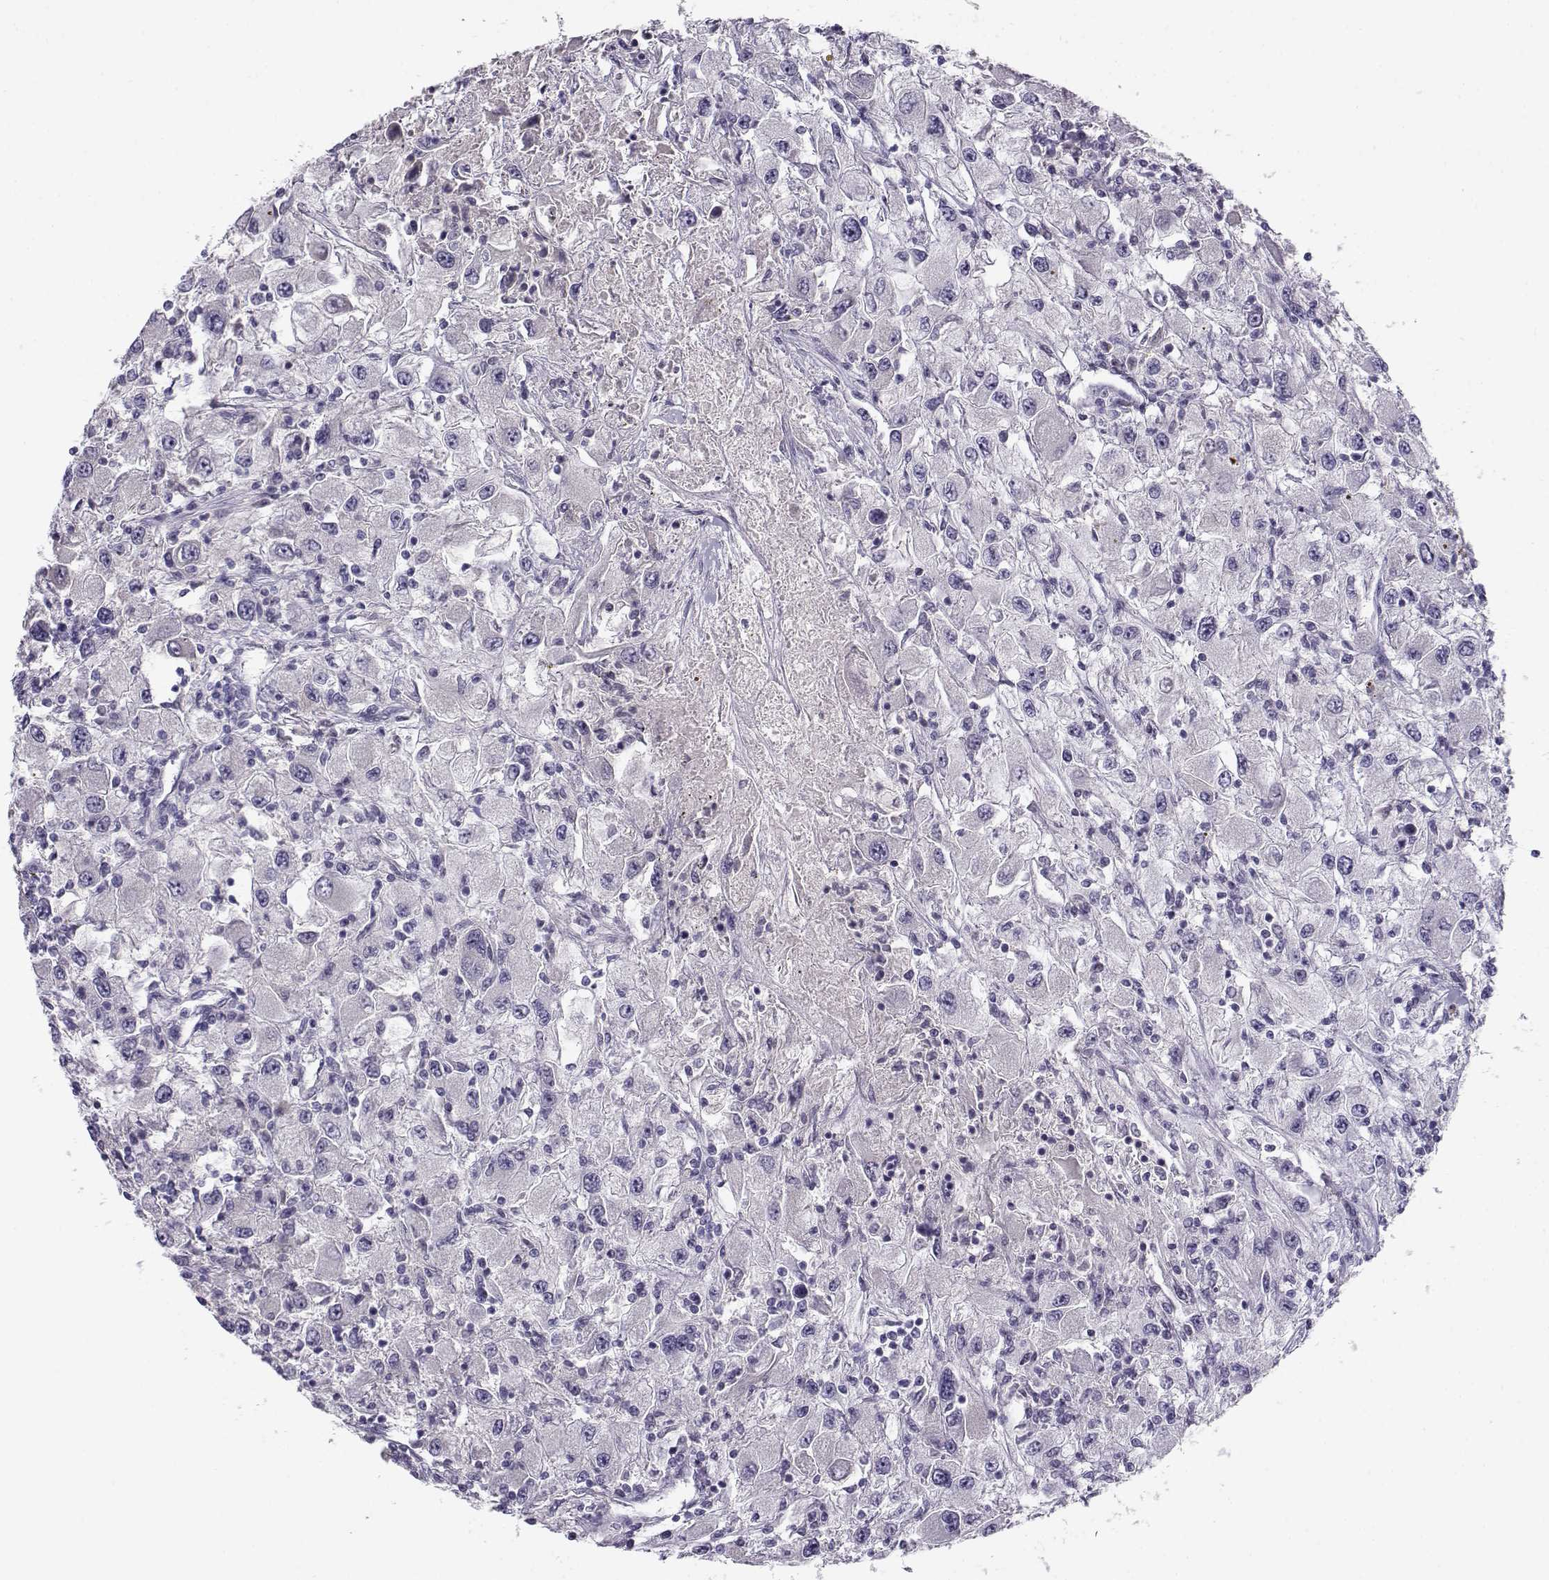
{"staining": {"intensity": "negative", "quantity": "none", "location": "none"}, "tissue": "renal cancer", "cell_type": "Tumor cells", "image_type": "cancer", "snomed": [{"axis": "morphology", "description": "Adenocarcinoma, NOS"}, {"axis": "topography", "description": "Kidney"}], "caption": "Immunohistochemical staining of adenocarcinoma (renal) demonstrates no significant expression in tumor cells.", "gene": "C16orf86", "patient": {"sex": "female", "age": 67}}